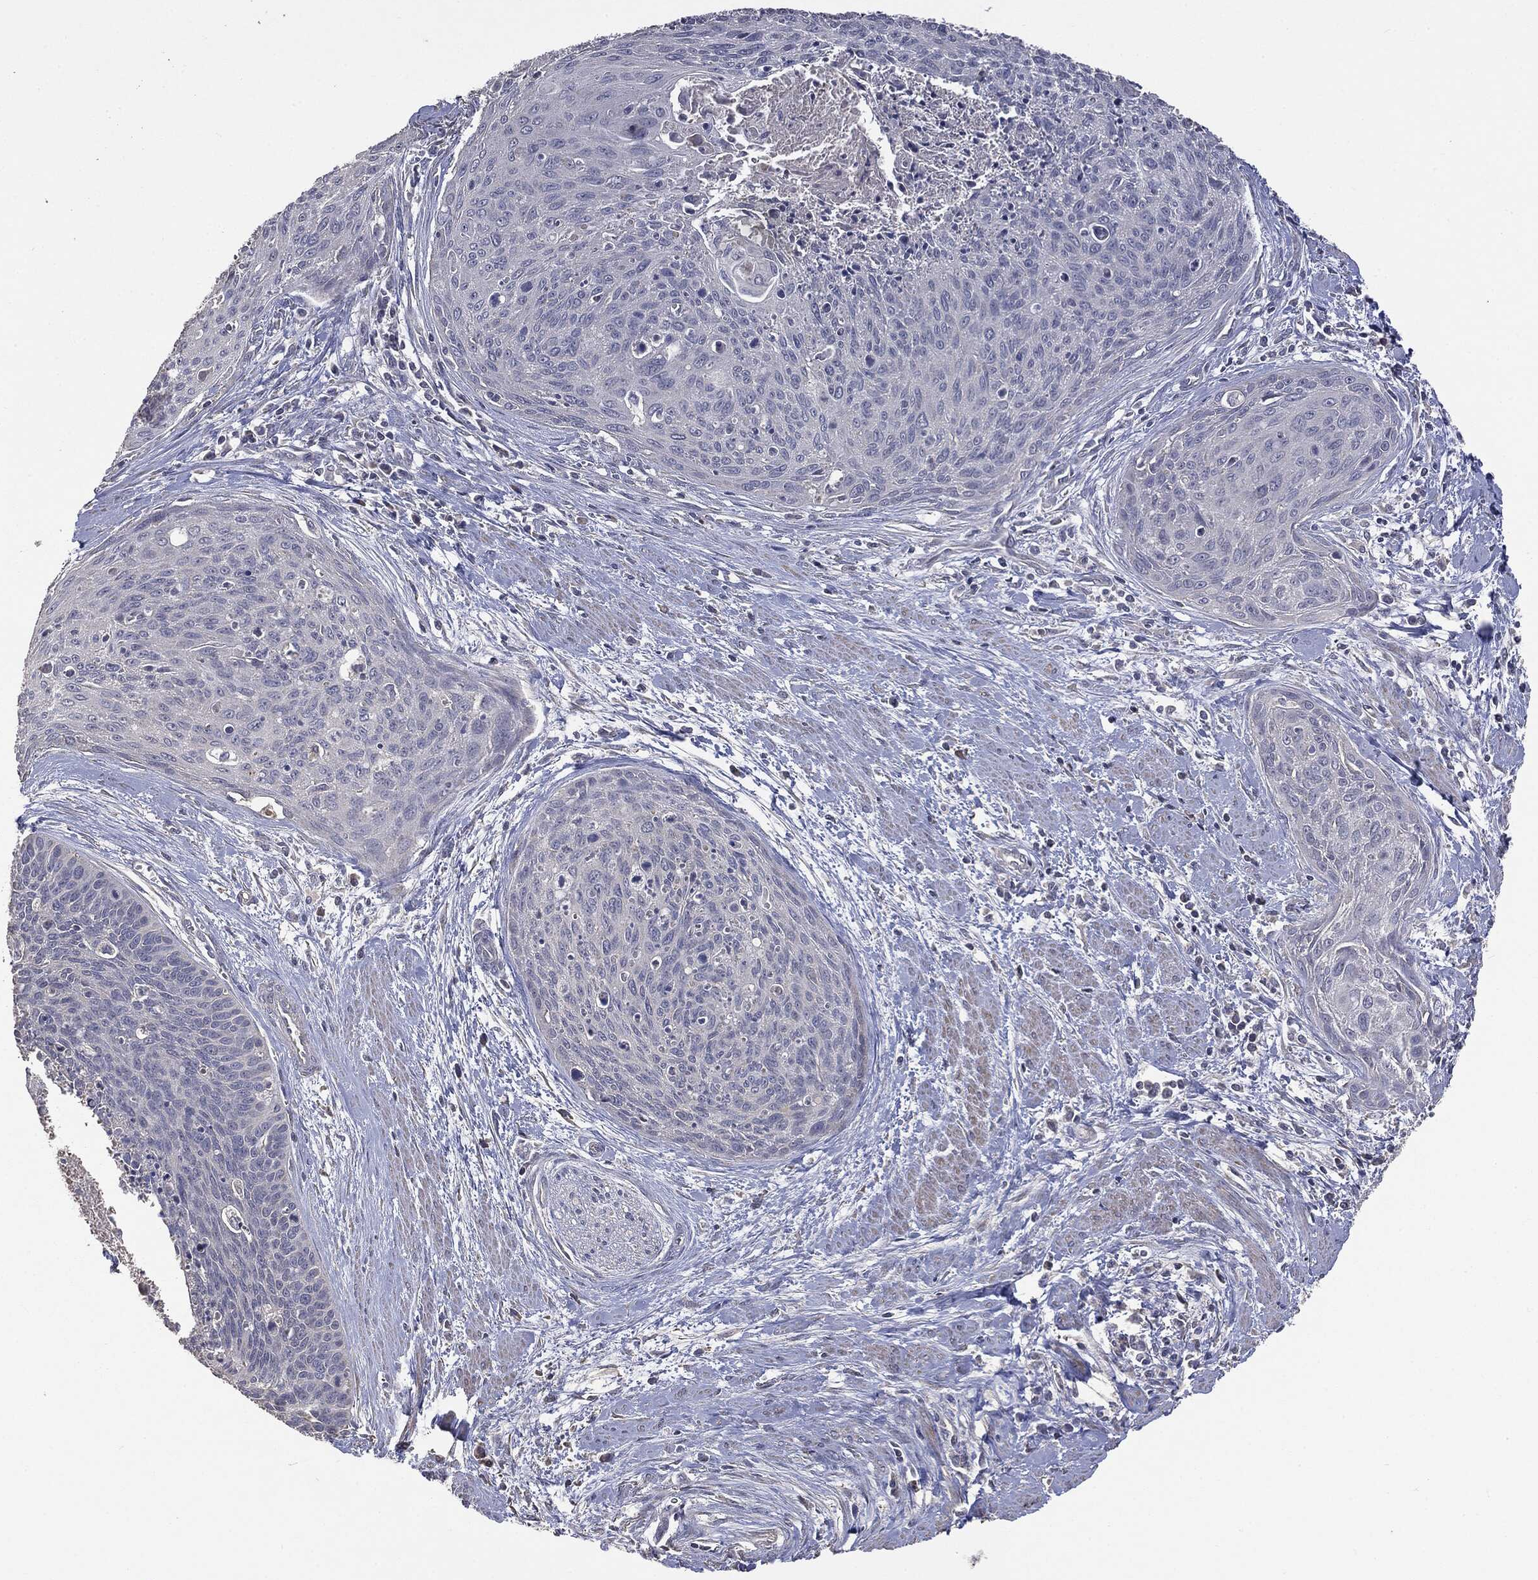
{"staining": {"intensity": "negative", "quantity": "none", "location": "none"}, "tissue": "cervical cancer", "cell_type": "Tumor cells", "image_type": "cancer", "snomed": [{"axis": "morphology", "description": "Squamous cell carcinoma, NOS"}, {"axis": "topography", "description": "Cervix"}], "caption": "Immunohistochemistry of squamous cell carcinoma (cervical) displays no expression in tumor cells.", "gene": "MTOR", "patient": {"sex": "female", "age": 55}}